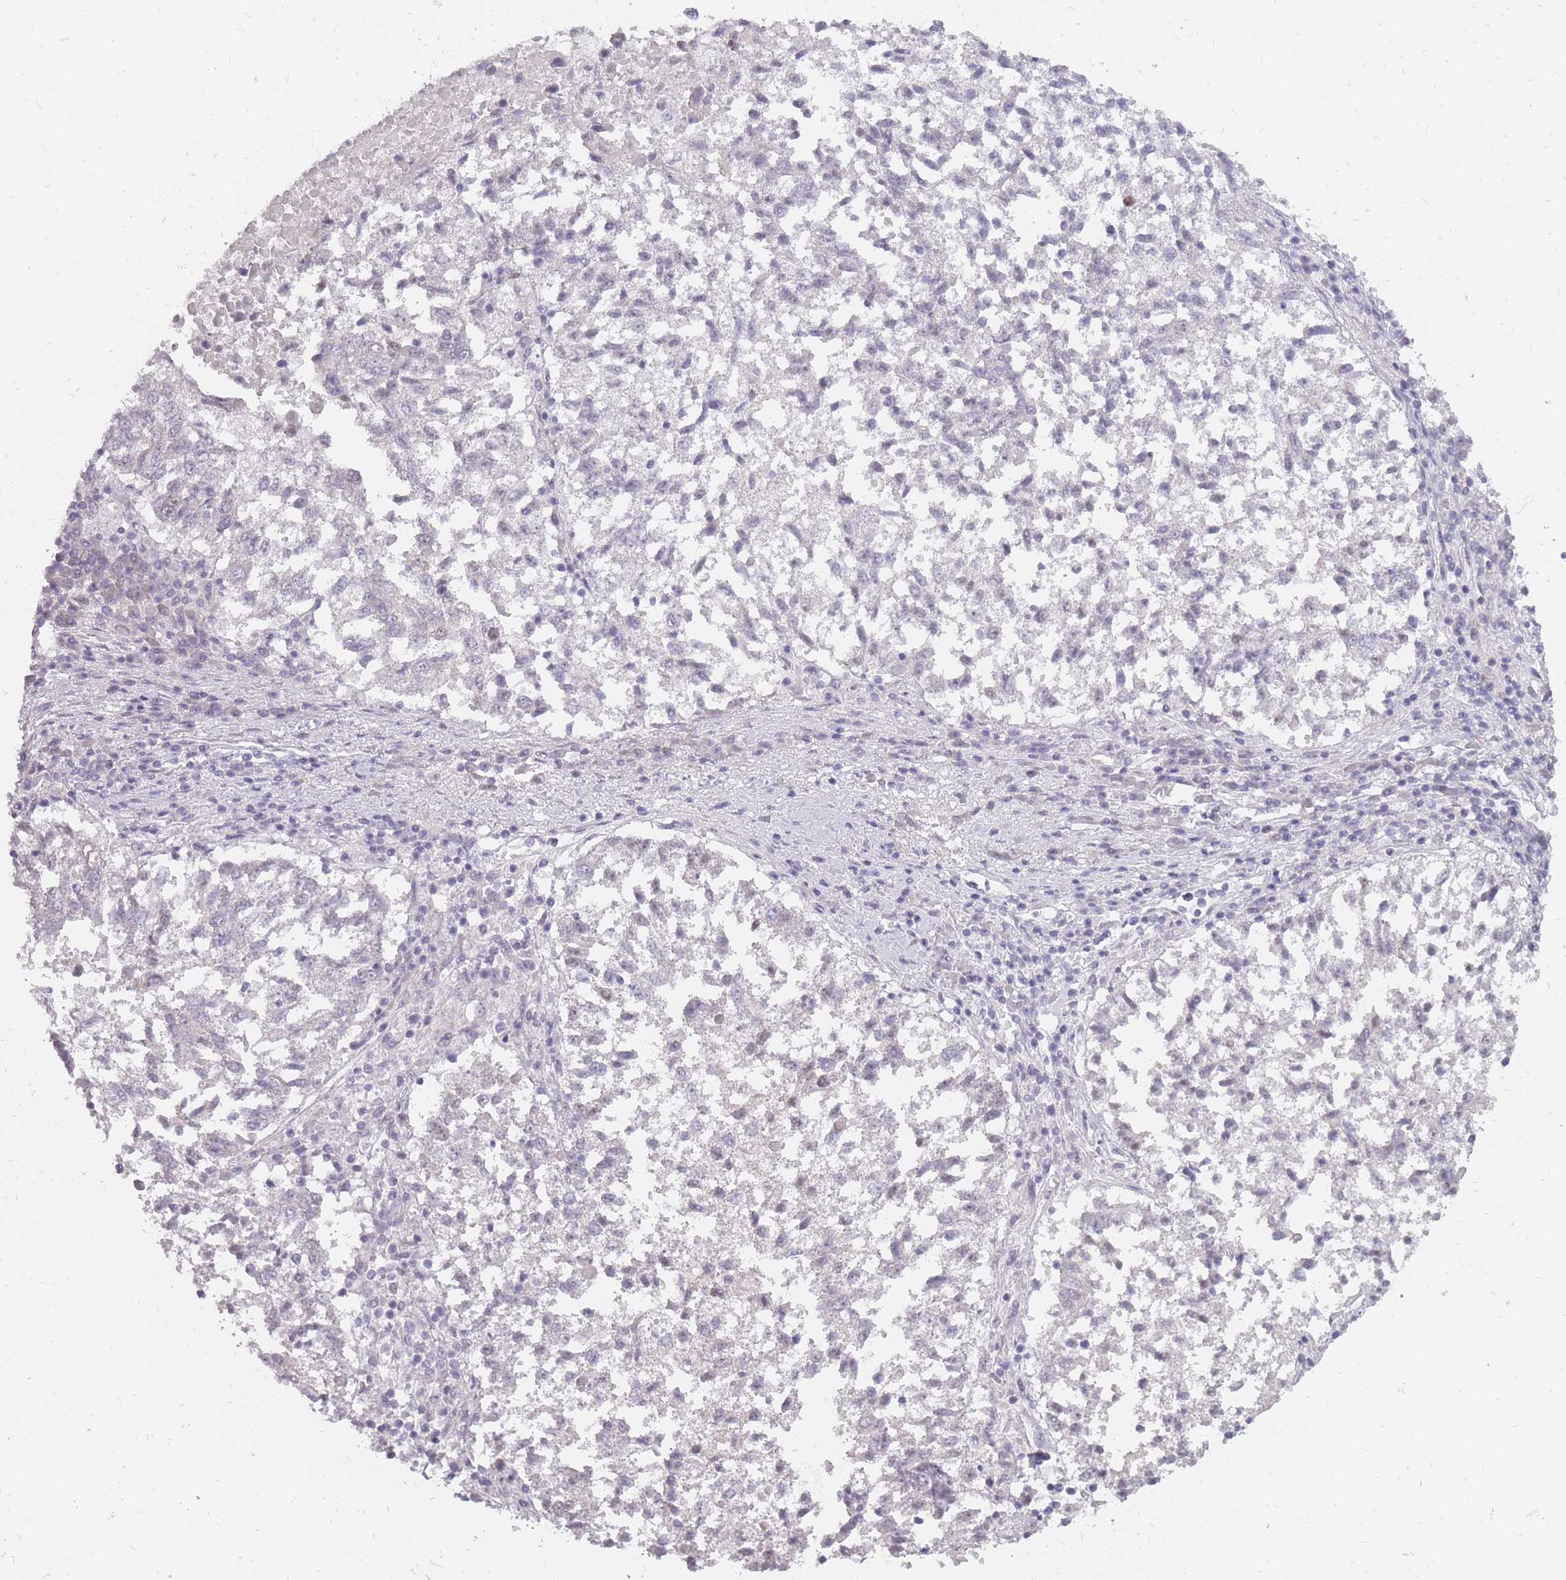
{"staining": {"intensity": "negative", "quantity": "none", "location": "none"}, "tissue": "lung cancer", "cell_type": "Tumor cells", "image_type": "cancer", "snomed": [{"axis": "morphology", "description": "Squamous cell carcinoma, NOS"}, {"axis": "topography", "description": "Lung"}], "caption": "Lung cancer was stained to show a protein in brown. There is no significant staining in tumor cells.", "gene": "POMZP3", "patient": {"sex": "male", "age": 73}}